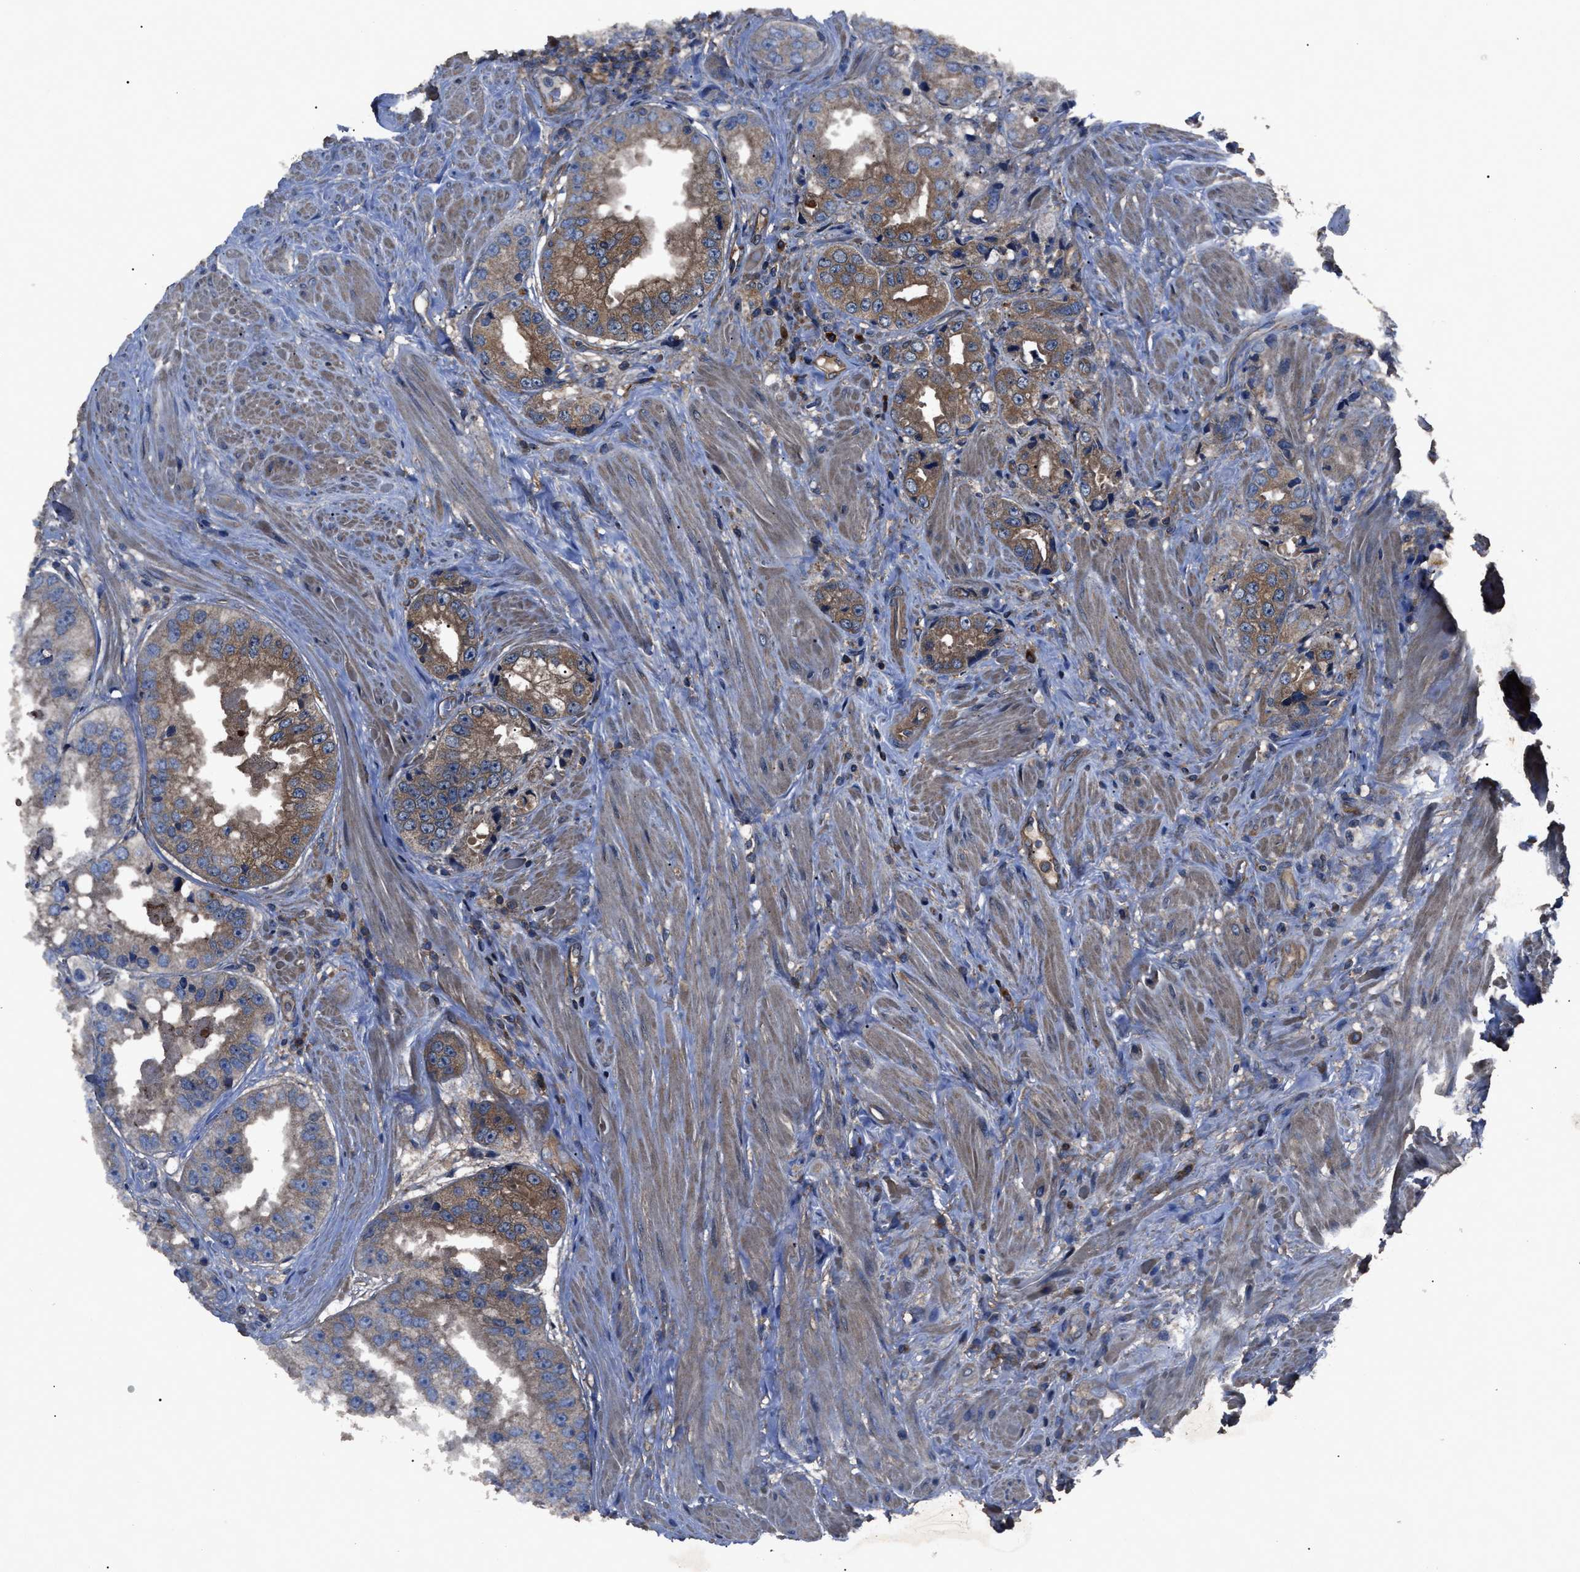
{"staining": {"intensity": "moderate", "quantity": ">75%", "location": "cytoplasmic/membranous"}, "tissue": "prostate cancer", "cell_type": "Tumor cells", "image_type": "cancer", "snomed": [{"axis": "morphology", "description": "Adenocarcinoma, High grade"}, {"axis": "topography", "description": "Prostate"}], "caption": "A brown stain highlights moderate cytoplasmic/membranous expression of a protein in prostate cancer (high-grade adenocarcinoma) tumor cells.", "gene": "RNF216", "patient": {"sex": "male", "age": 61}}